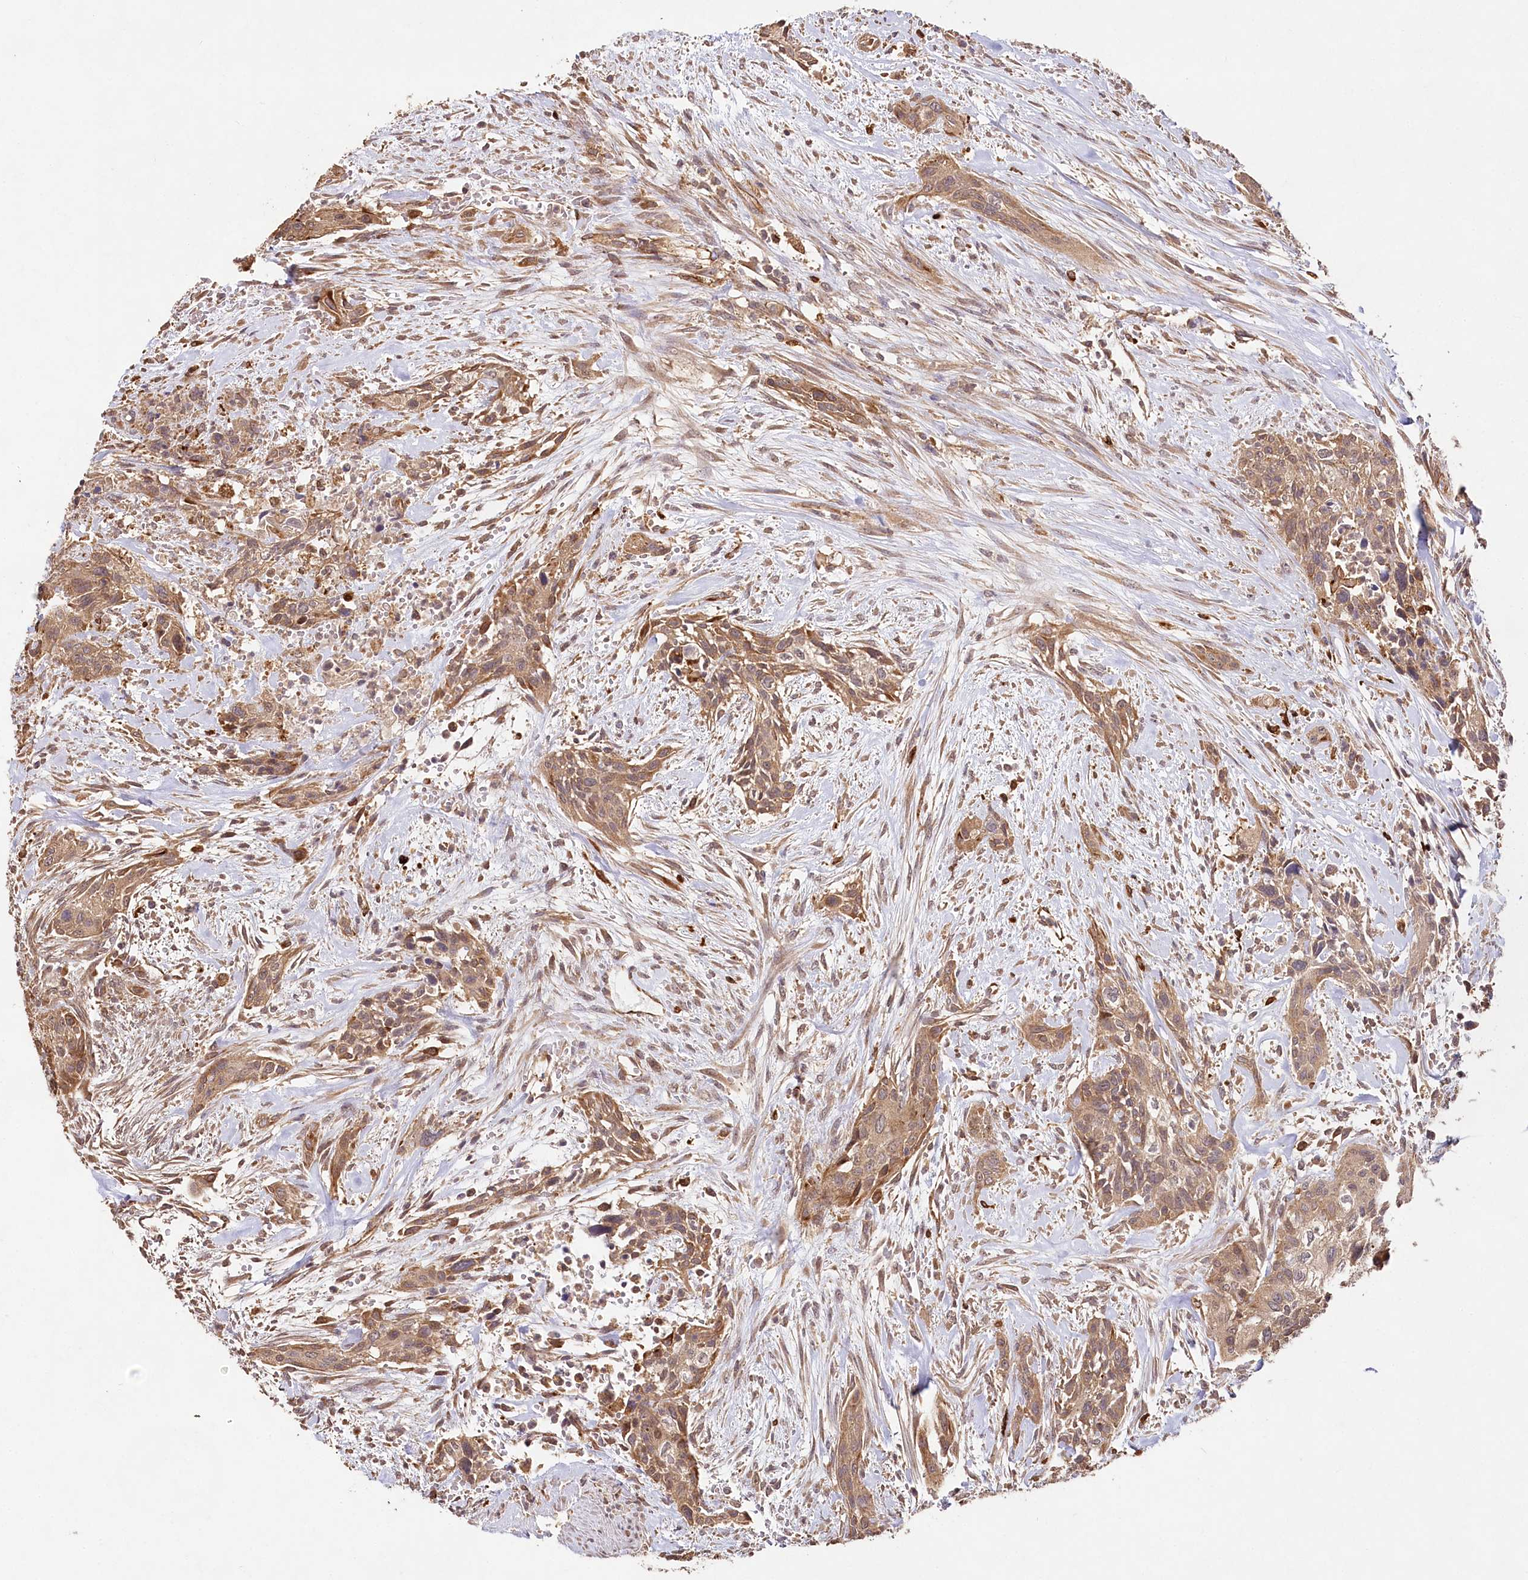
{"staining": {"intensity": "moderate", "quantity": ">75%", "location": "cytoplasmic/membranous"}, "tissue": "urothelial cancer", "cell_type": "Tumor cells", "image_type": "cancer", "snomed": [{"axis": "morphology", "description": "Urothelial carcinoma, High grade"}, {"axis": "topography", "description": "Urinary bladder"}], "caption": "There is medium levels of moderate cytoplasmic/membranous expression in tumor cells of urothelial cancer, as demonstrated by immunohistochemical staining (brown color).", "gene": "DMXL1", "patient": {"sex": "male", "age": 35}}